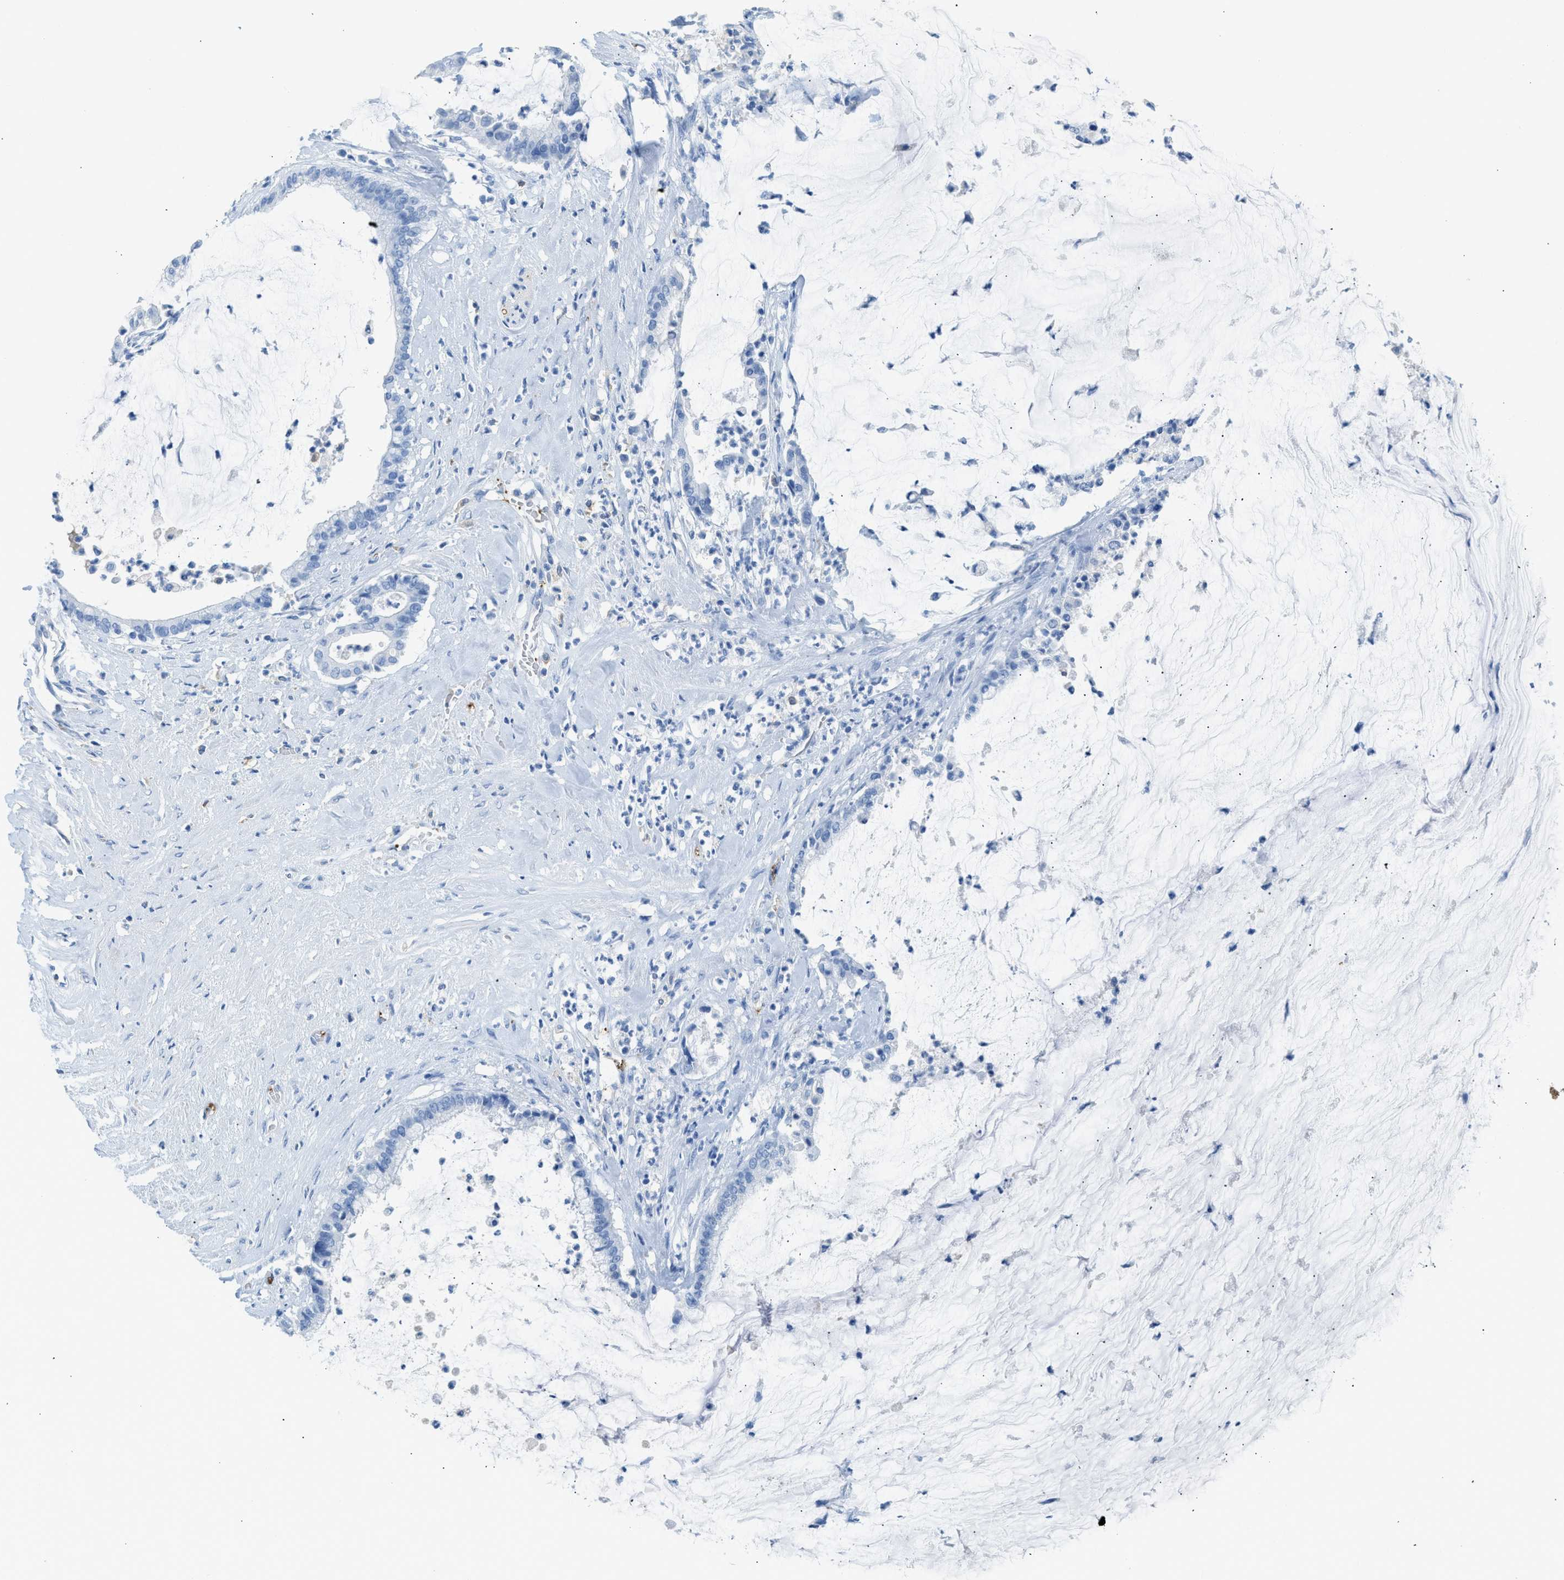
{"staining": {"intensity": "negative", "quantity": "none", "location": "none"}, "tissue": "pancreatic cancer", "cell_type": "Tumor cells", "image_type": "cancer", "snomed": [{"axis": "morphology", "description": "Adenocarcinoma, NOS"}, {"axis": "topography", "description": "Pancreas"}], "caption": "Tumor cells show no significant expression in pancreatic adenocarcinoma.", "gene": "FAIM2", "patient": {"sex": "male", "age": 41}}